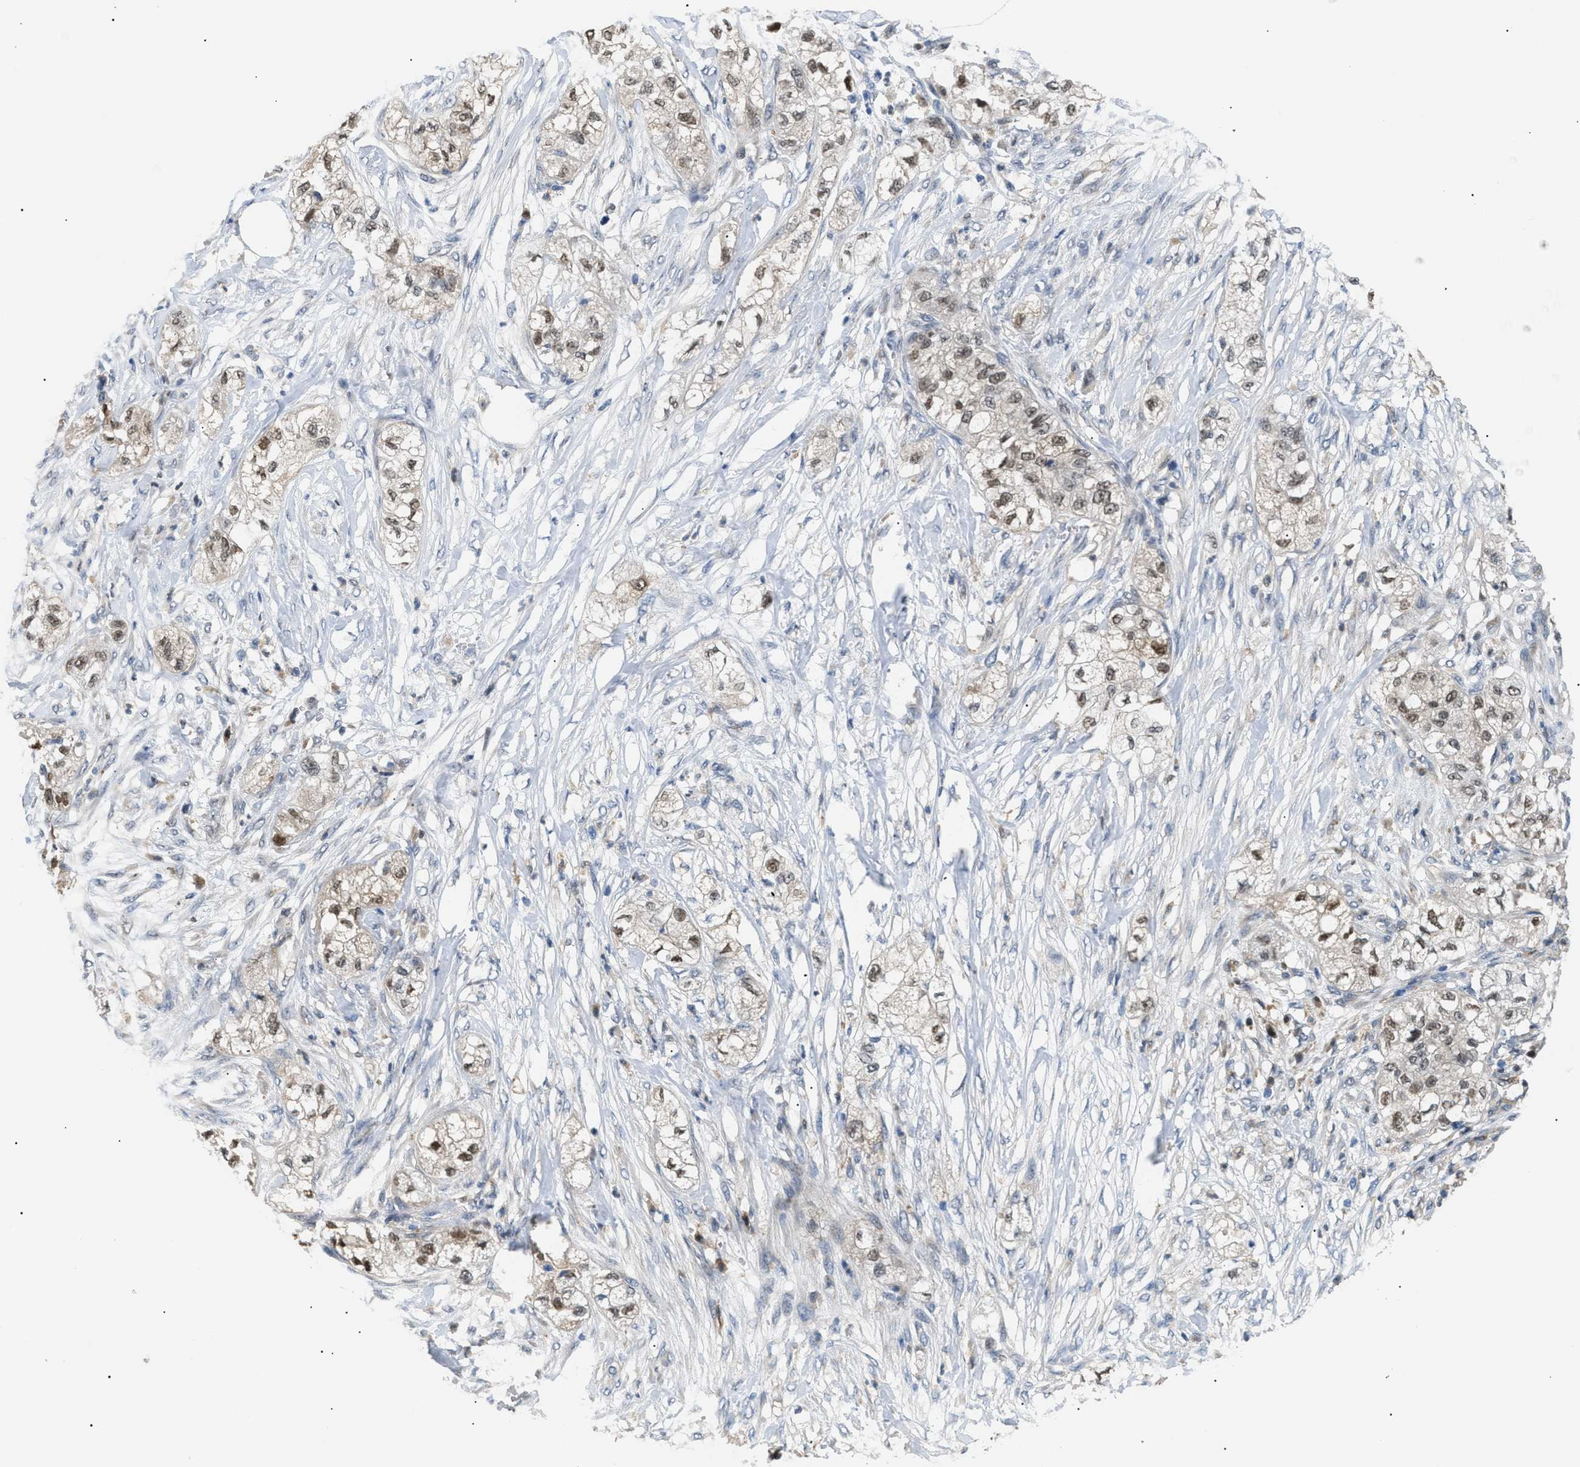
{"staining": {"intensity": "moderate", "quantity": ">75%", "location": "nuclear"}, "tissue": "pancreatic cancer", "cell_type": "Tumor cells", "image_type": "cancer", "snomed": [{"axis": "morphology", "description": "Adenocarcinoma, NOS"}, {"axis": "topography", "description": "Pancreas"}], "caption": "Tumor cells reveal medium levels of moderate nuclear positivity in approximately >75% of cells in pancreatic cancer (adenocarcinoma).", "gene": "AKR1A1", "patient": {"sex": "female", "age": 78}}